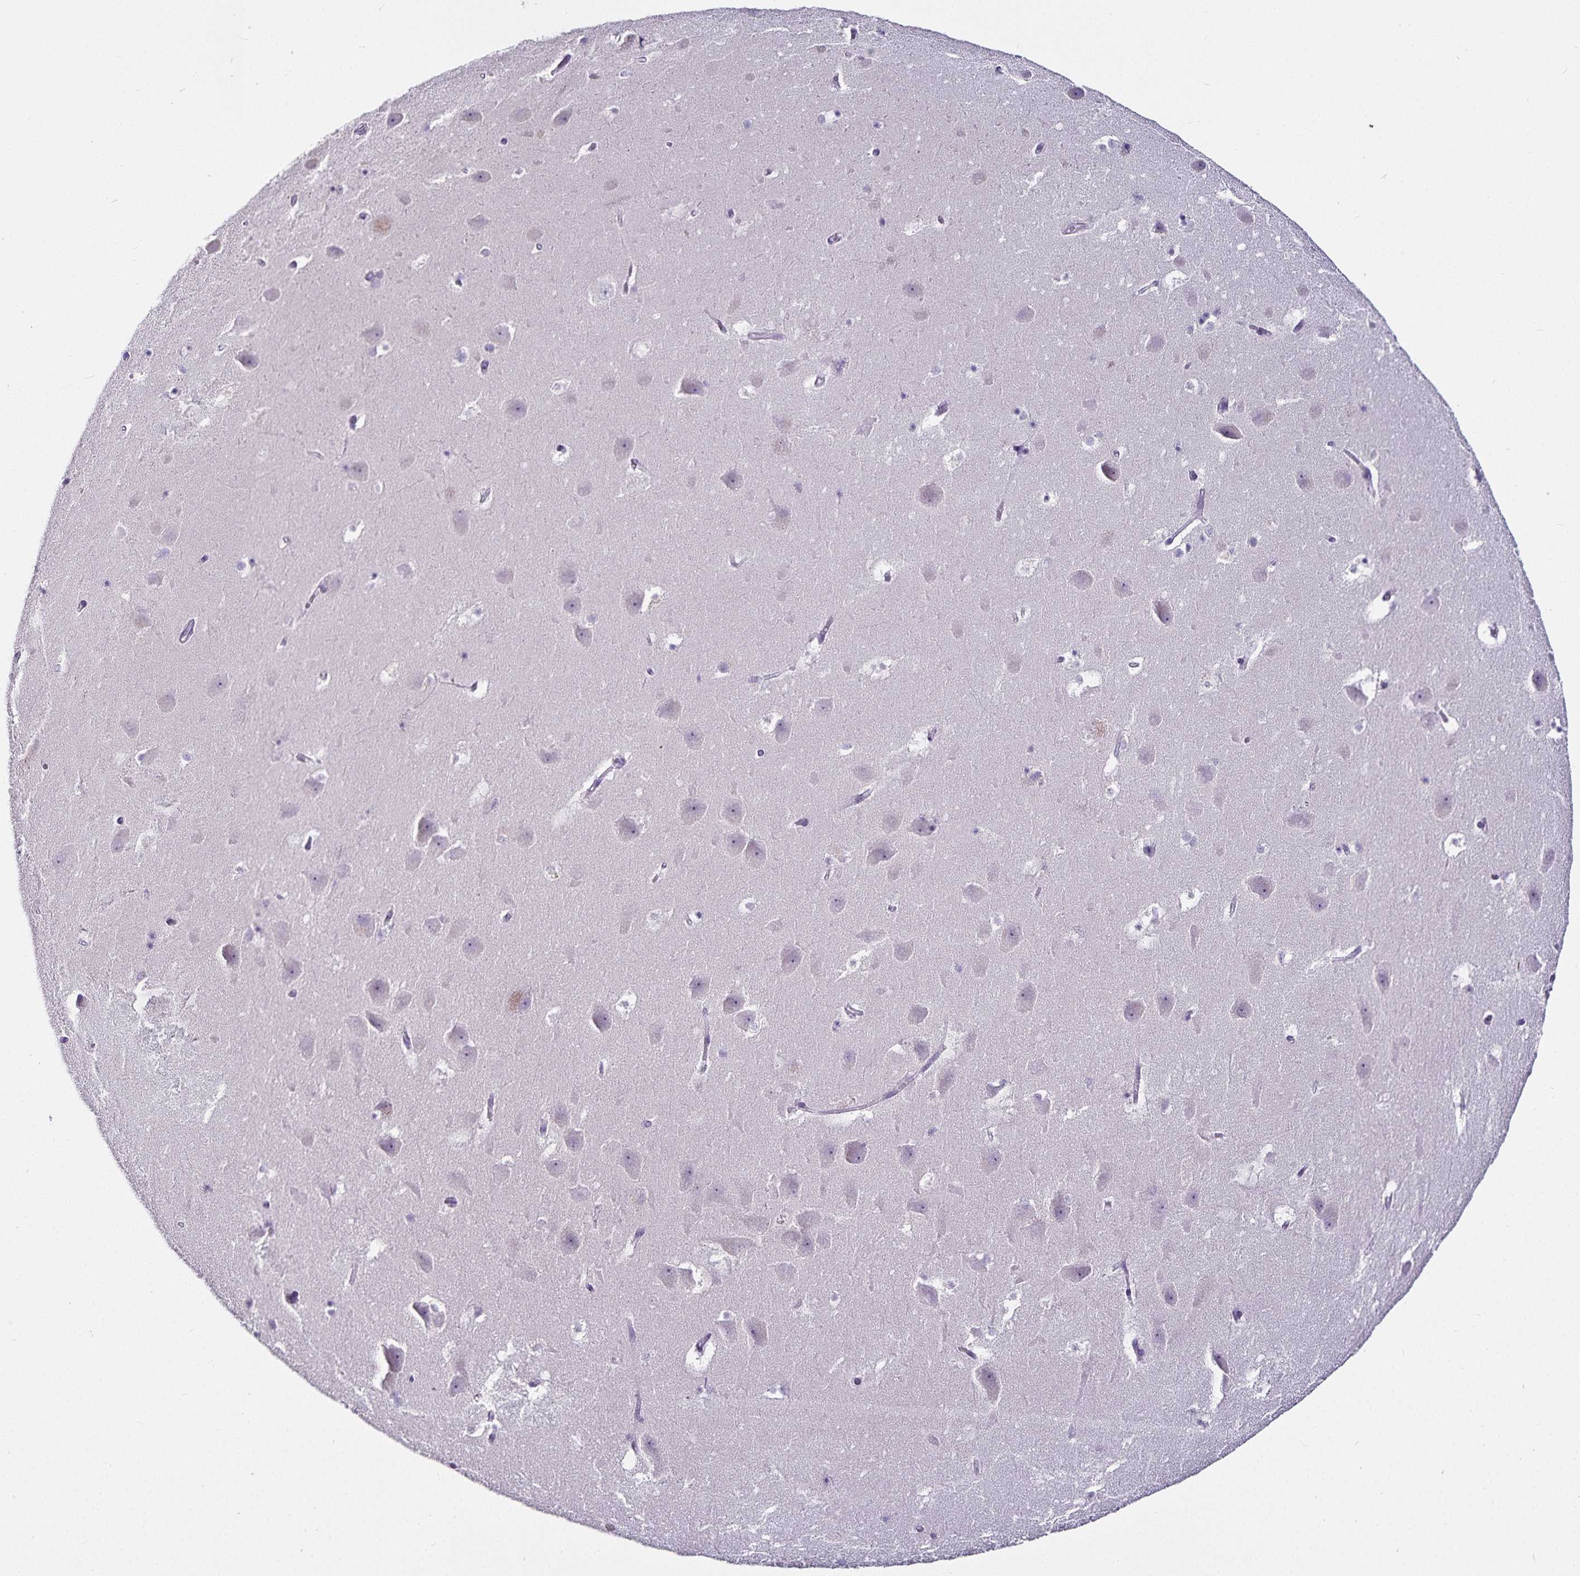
{"staining": {"intensity": "negative", "quantity": "none", "location": "none"}, "tissue": "hippocampus", "cell_type": "Glial cells", "image_type": "normal", "snomed": [{"axis": "morphology", "description": "Normal tissue, NOS"}, {"axis": "topography", "description": "Hippocampus"}], "caption": "This is an IHC micrograph of unremarkable hippocampus. There is no staining in glial cells.", "gene": "CA12", "patient": {"sex": "male", "age": 58}}